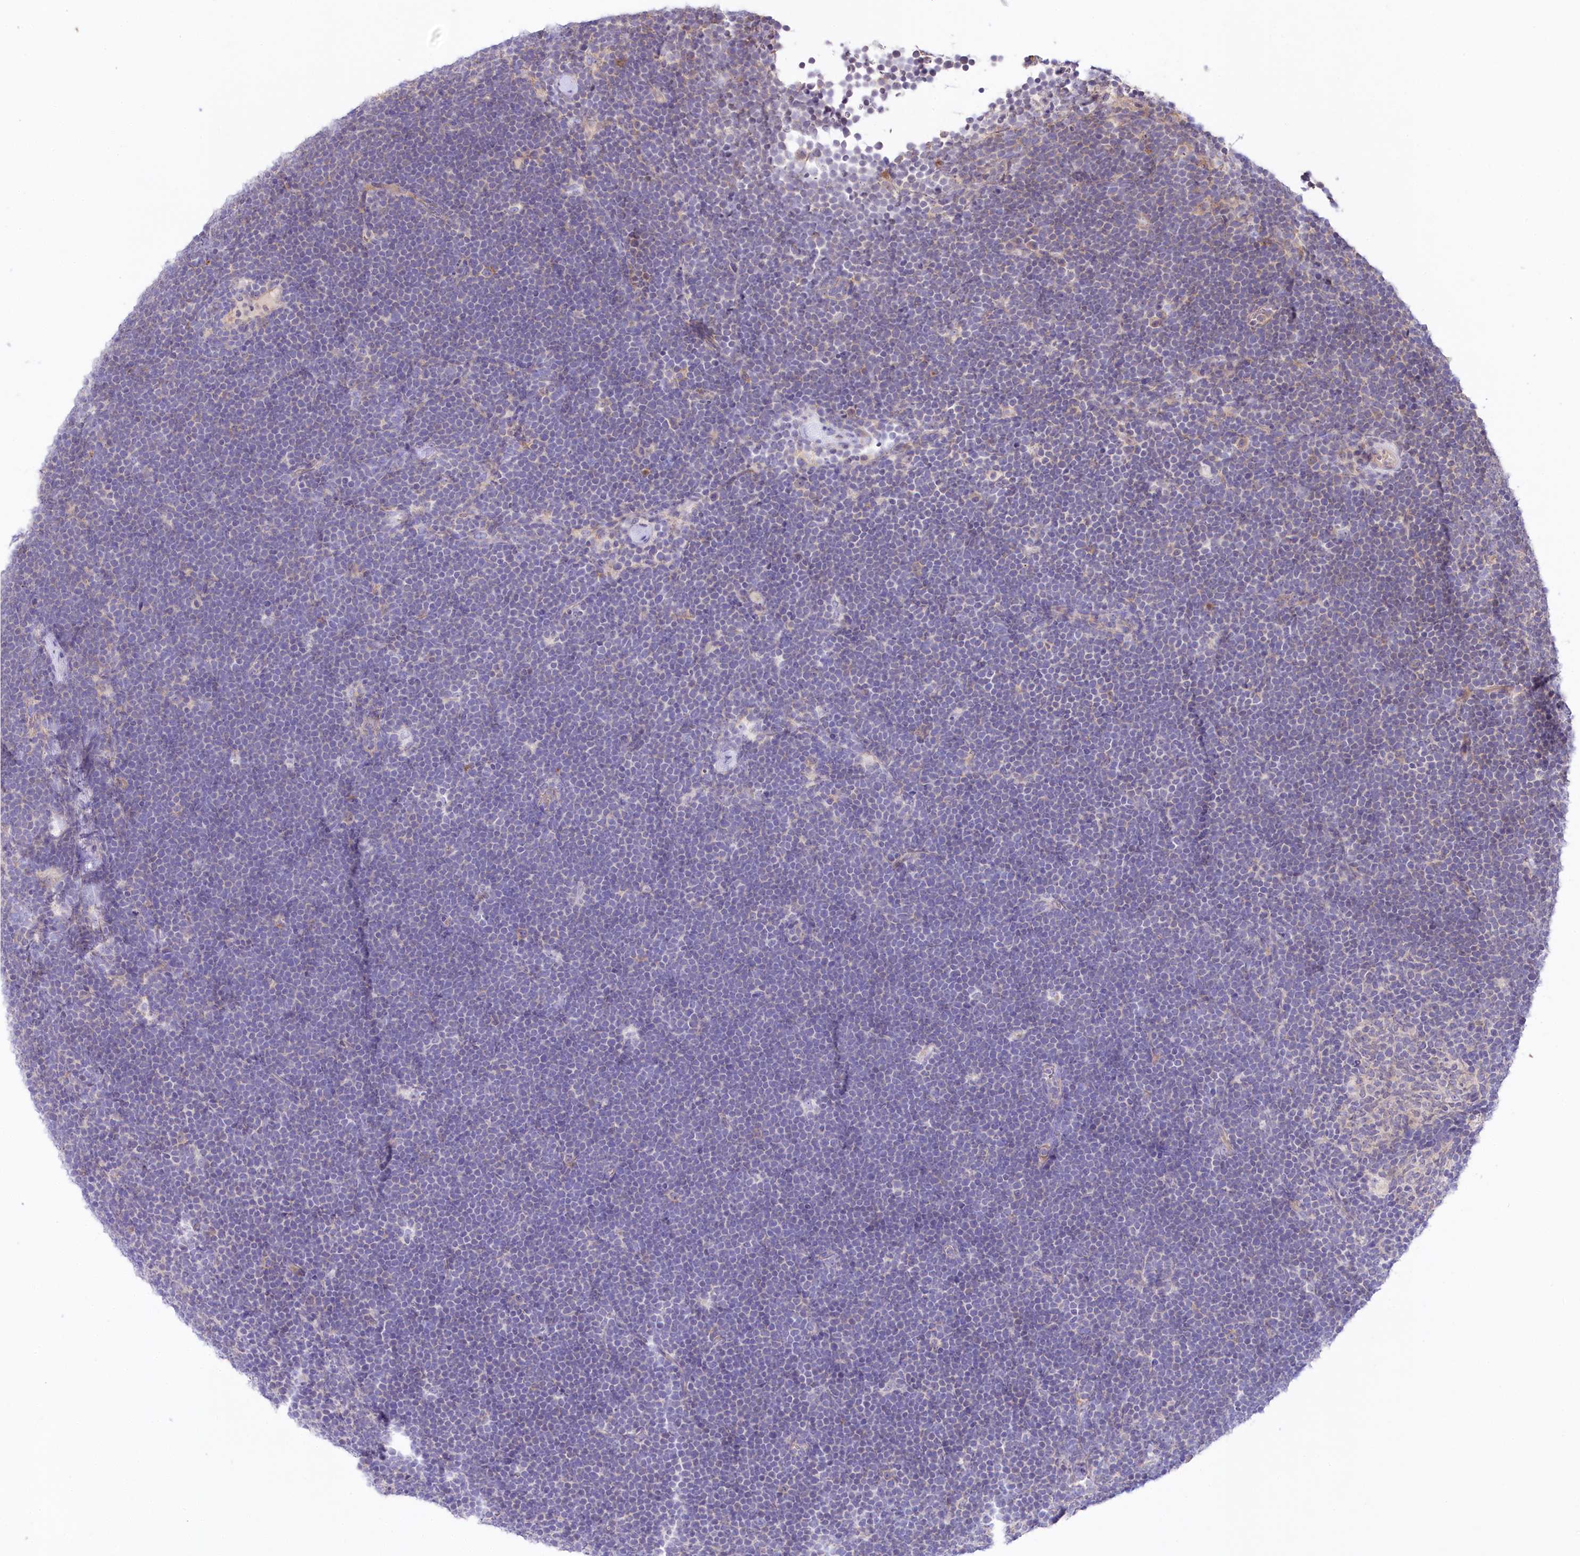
{"staining": {"intensity": "negative", "quantity": "none", "location": "none"}, "tissue": "lymphoma", "cell_type": "Tumor cells", "image_type": "cancer", "snomed": [{"axis": "morphology", "description": "Malignant lymphoma, non-Hodgkin's type, High grade"}, {"axis": "topography", "description": "Lymph node"}], "caption": "High power microscopy micrograph of an IHC image of lymphoma, revealing no significant positivity in tumor cells.", "gene": "SLC6A11", "patient": {"sex": "male", "age": 13}}